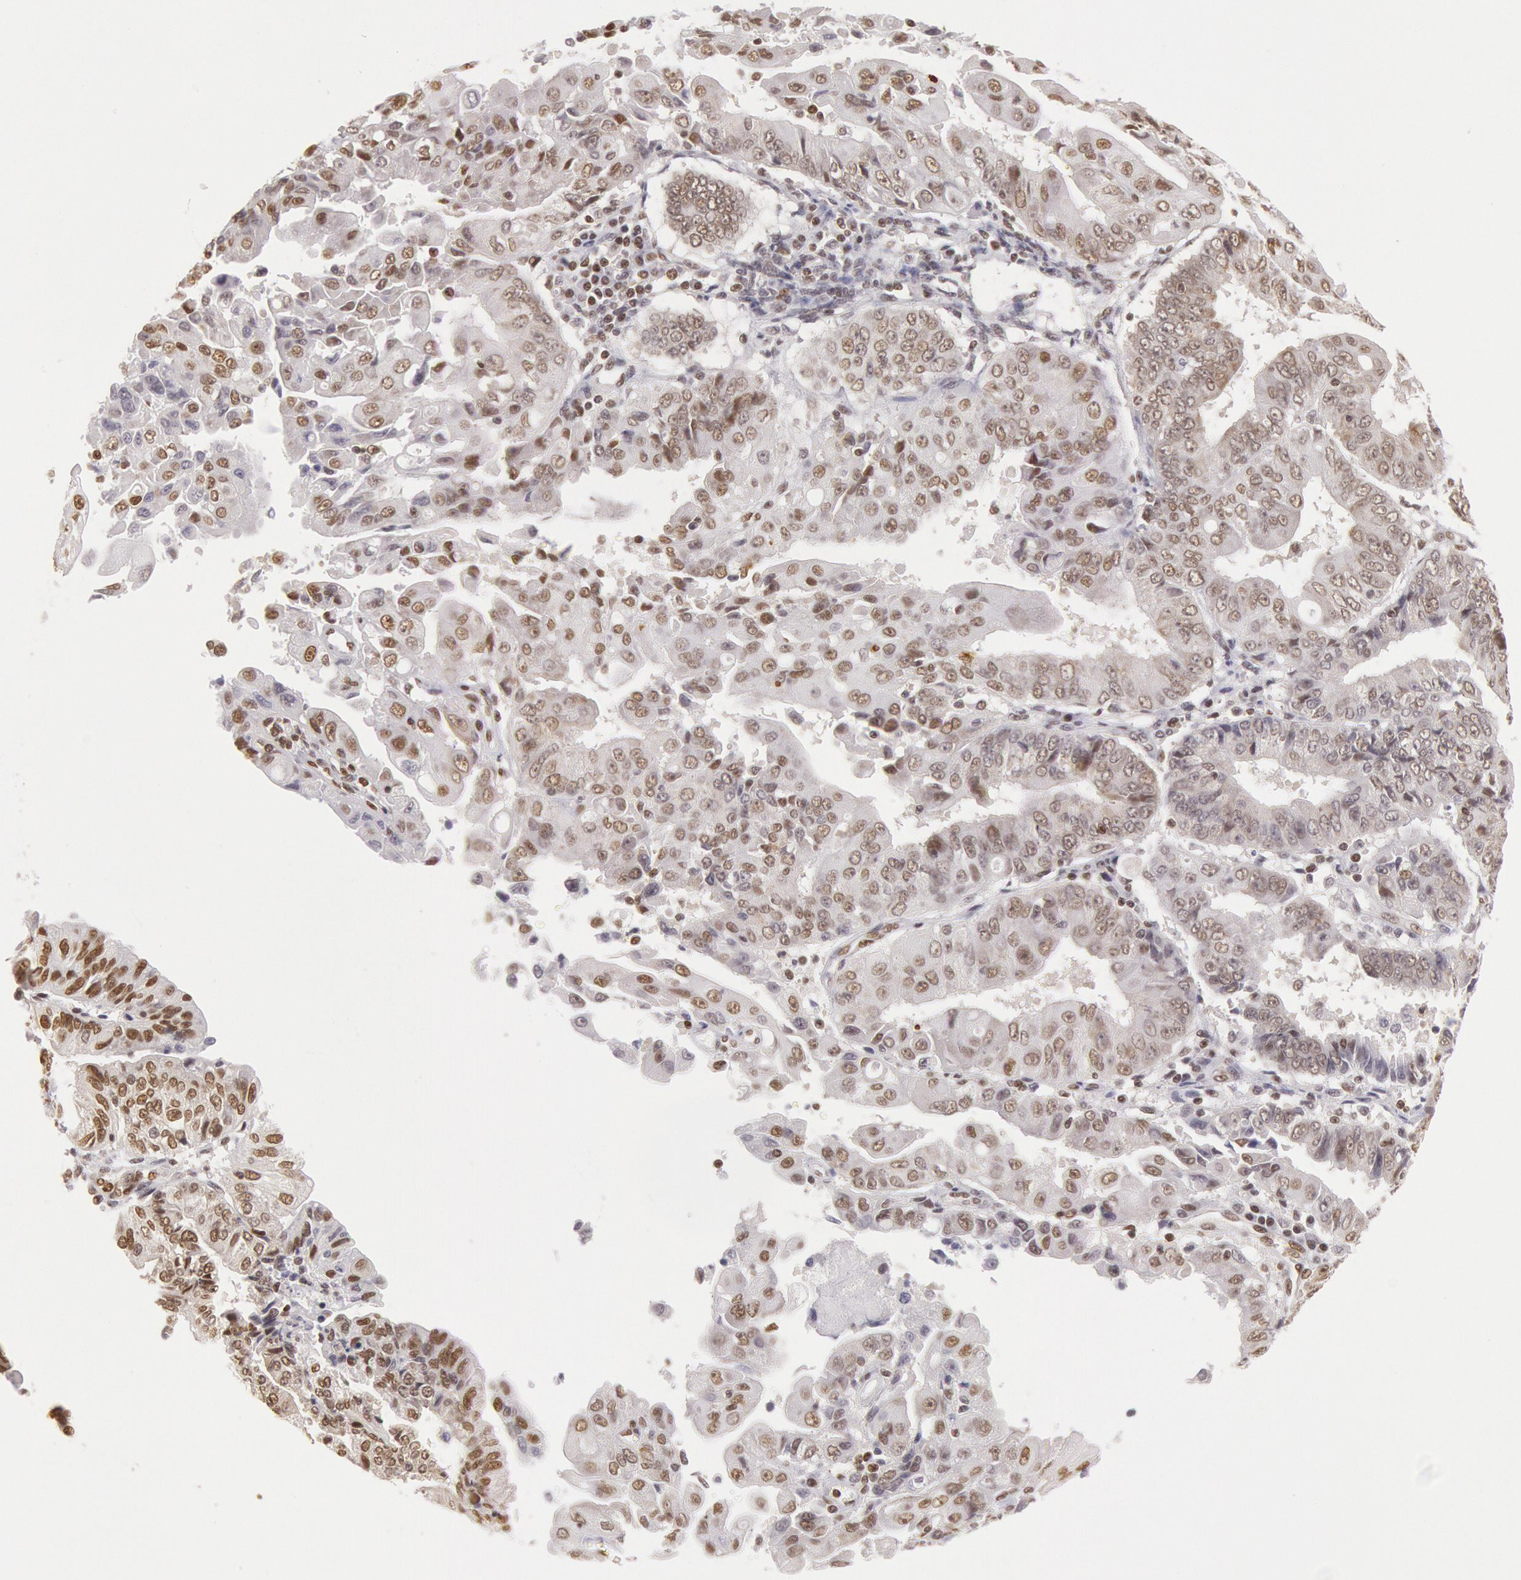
{"staining": {"intensity": "weak", "quantity": ">75%", "location": "nuclear"}, "tissue": "endometrial cancer", "cell_type": "Tumor cells", "image_type": "cancer", "snomed": [{"axis": "morphology", "description": "Adenocarcinoma, NOS"}, {"axis": "topography", "description": "Endometrium"}], "caption": "Weak nuclear protein staining is present in about >75% of tumor cells in endometrial adenocarcinoma.", "gene": "ESS2", "patient": {"sex": "female", "age": 75}}